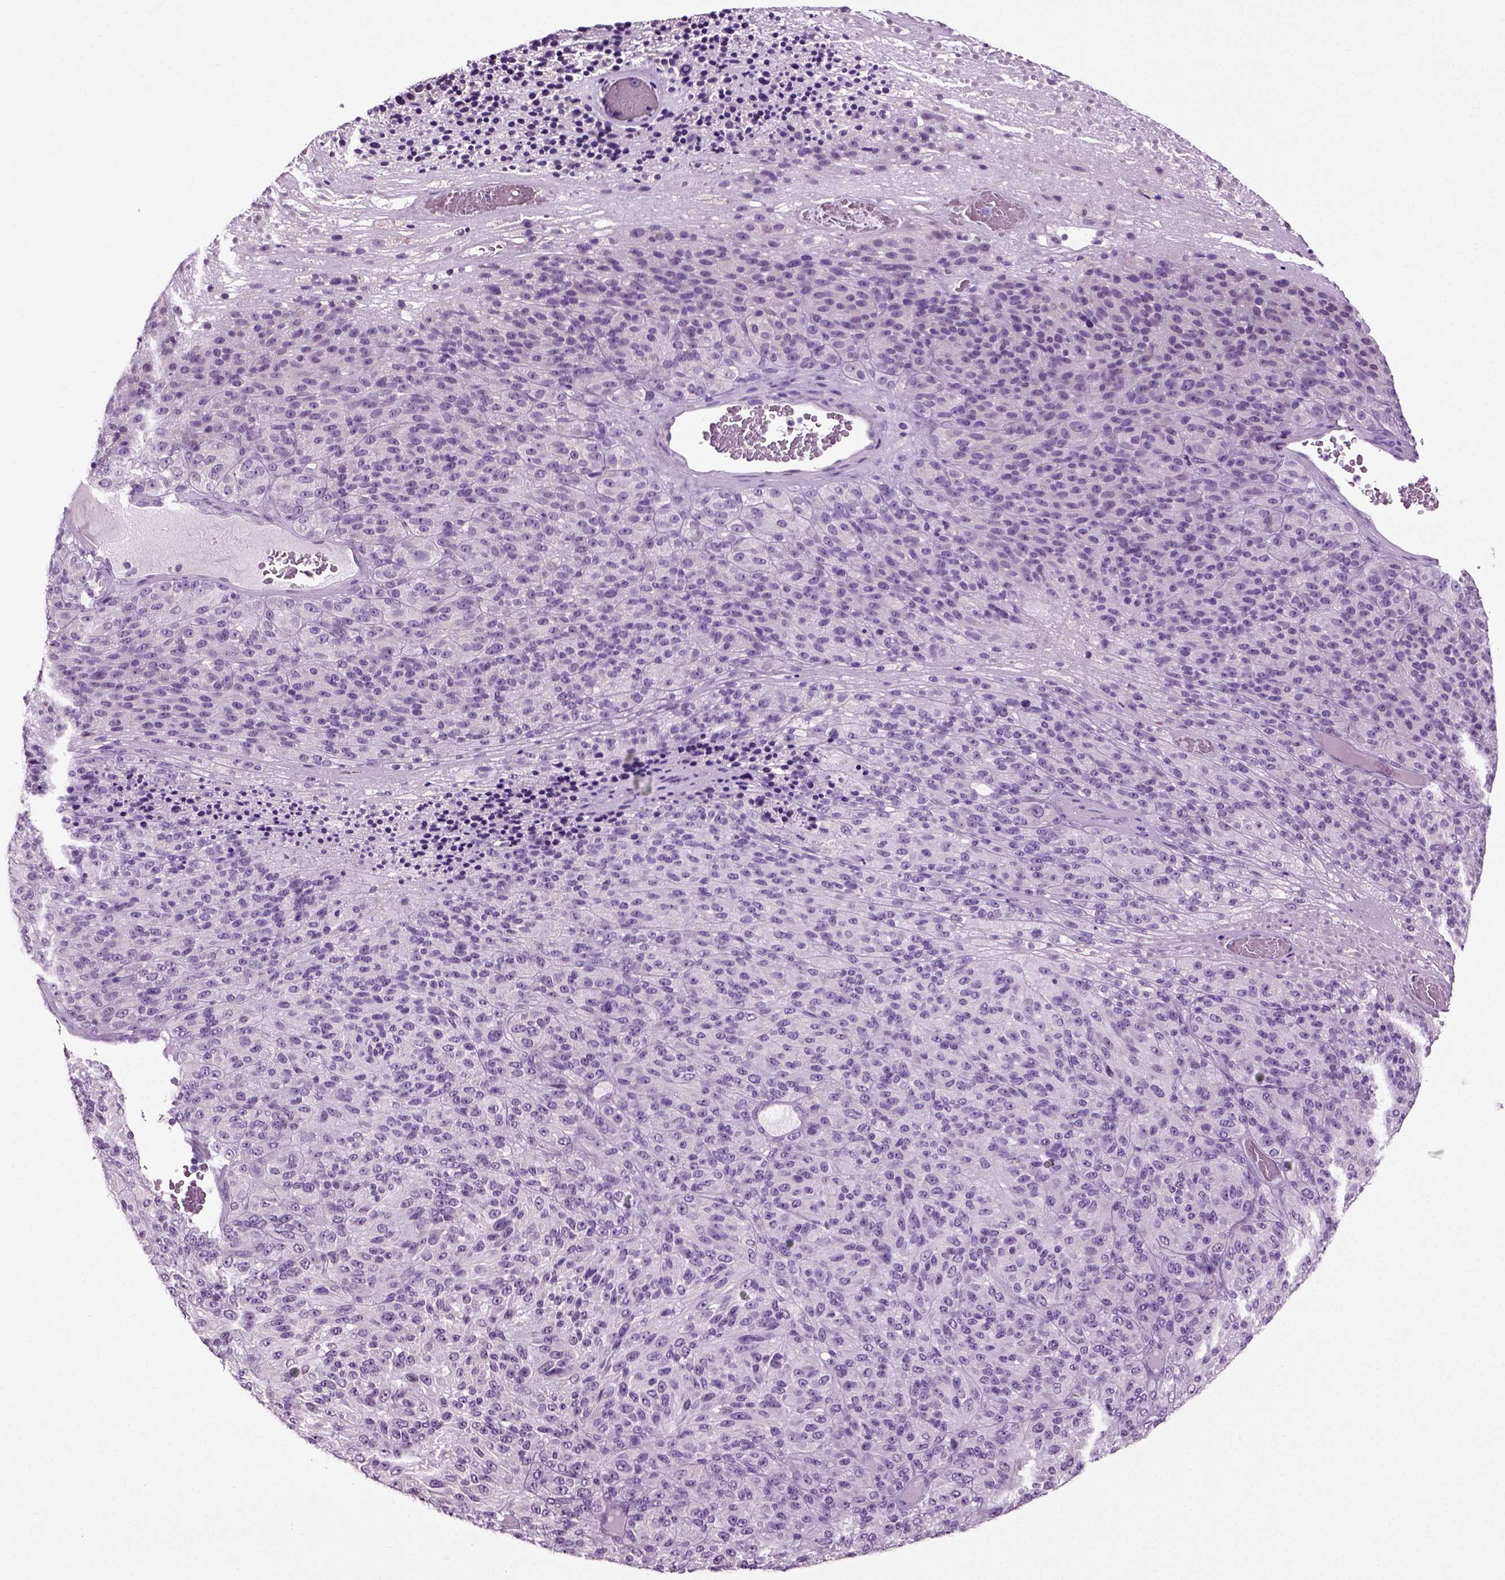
{"staining": {"intensity": "negative", "quantity": "none", "location": "none"}, "tissue": "melanoma", "cell_type": "Tumor cells", "image_type": "cancer", "snomed": [{"axis": "morphology", "description": "Malignant melanoma, Metastatic site"}, {"axis": "topography", "description": "Brain"}], "caption": "A photomicrograph of melanoma stained for a protein displays no brown staining in tumor cells.", "gene": "SLC26A8", "patient": {"sex": "female", "age": 56}}